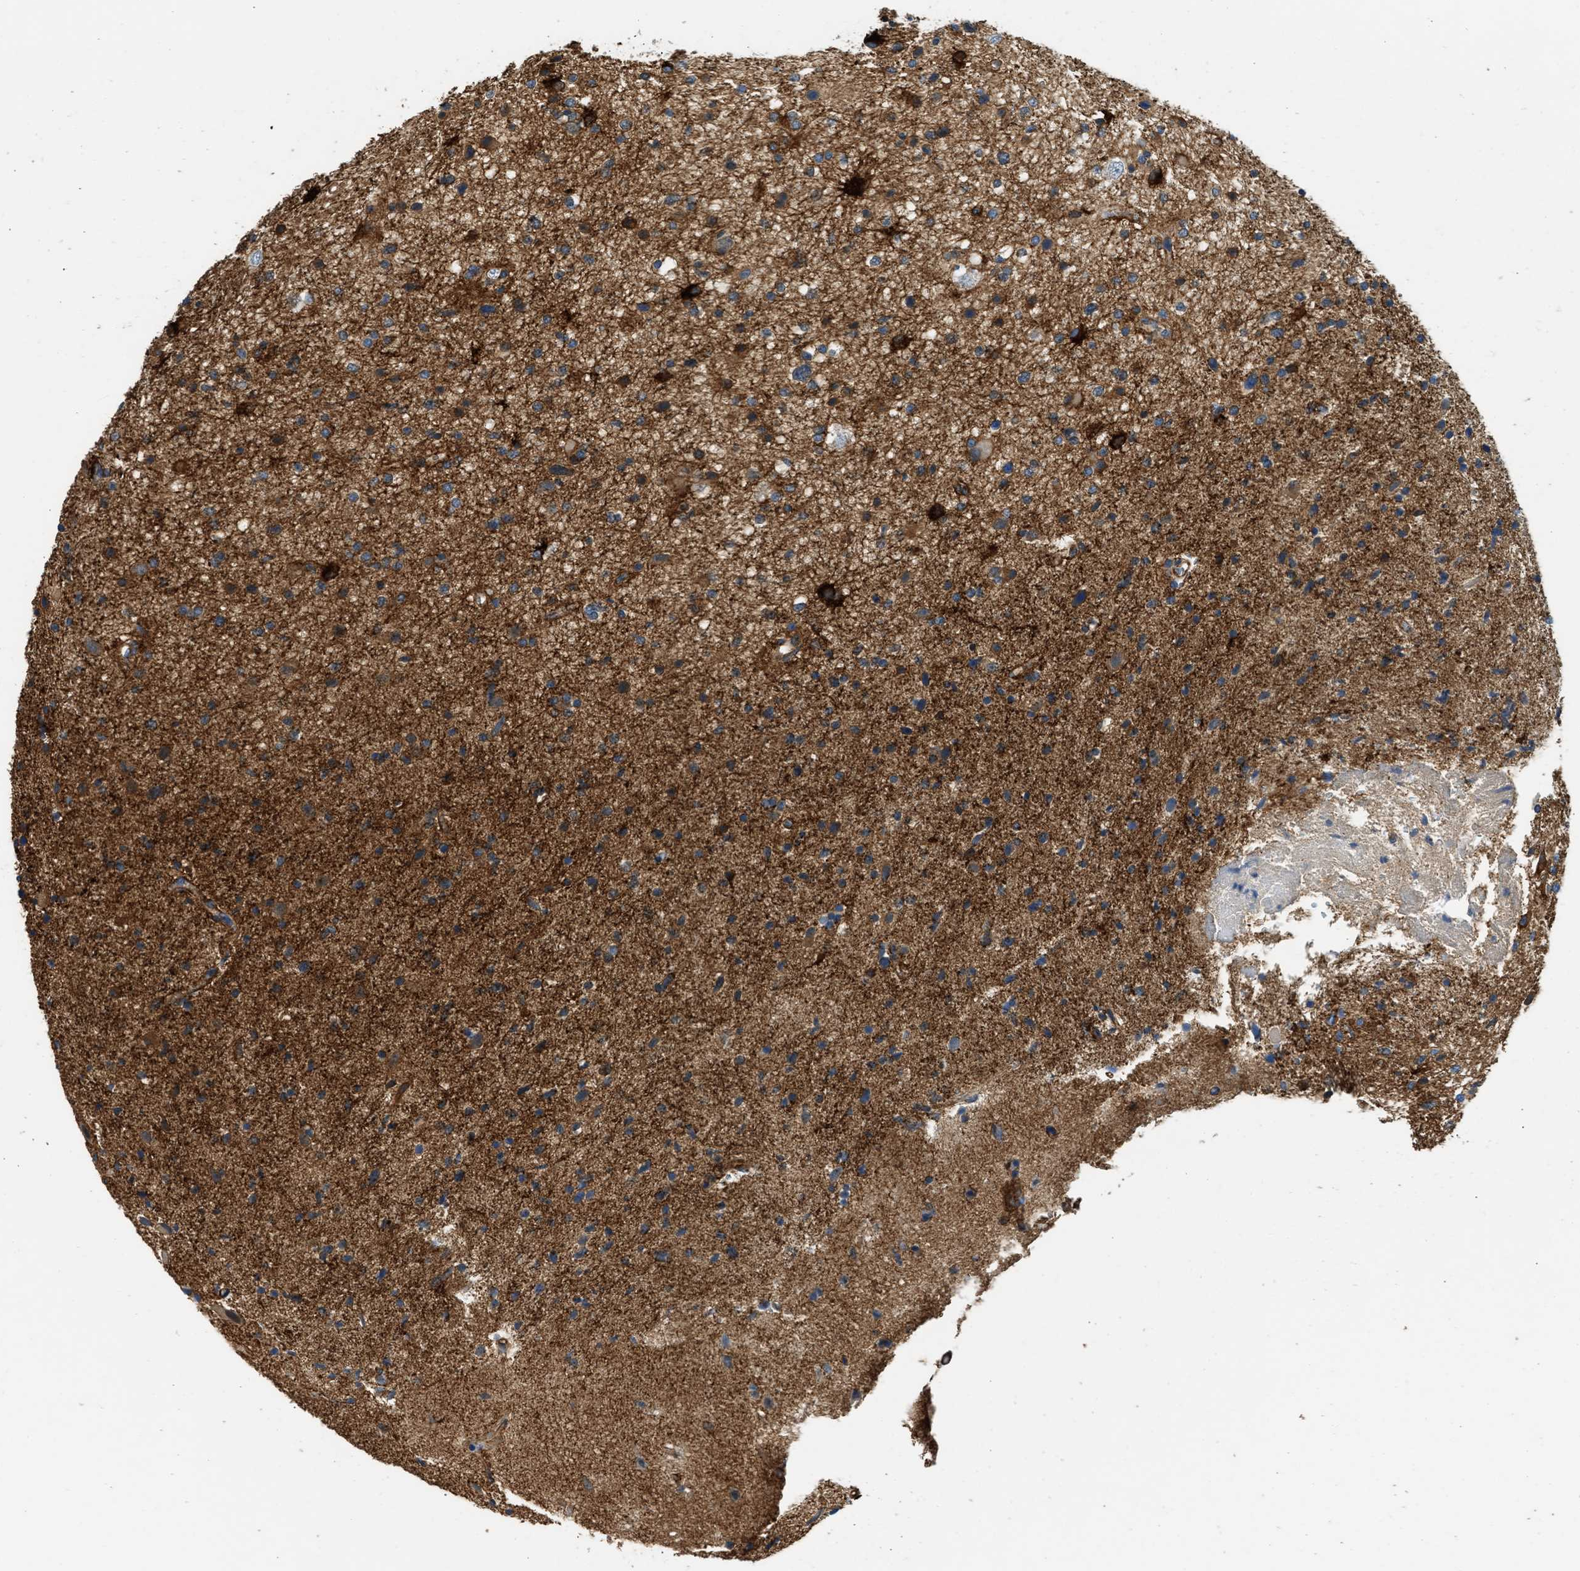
{"staining": {"intensity": "strong", "quantity": "25%-75%", "location": "cytoplasmic/membranous"}, "tissue": "glioma", "cell_type": "Tumor cells", "image_type": "cancer", "snomed": [{"axis": "morphology", "description": "Glioma, malignant, High grade"}, {"axis": "topography", "description": "Brain"}], "caption": "There is high levels of strong cytoplasmic/membranous expression in tumor cells of glioma, as demonstrated by immunohistochemical staining (brown color).", "gene": "SEPTIN2", "patient": {"sex": "male", "age": 33}}